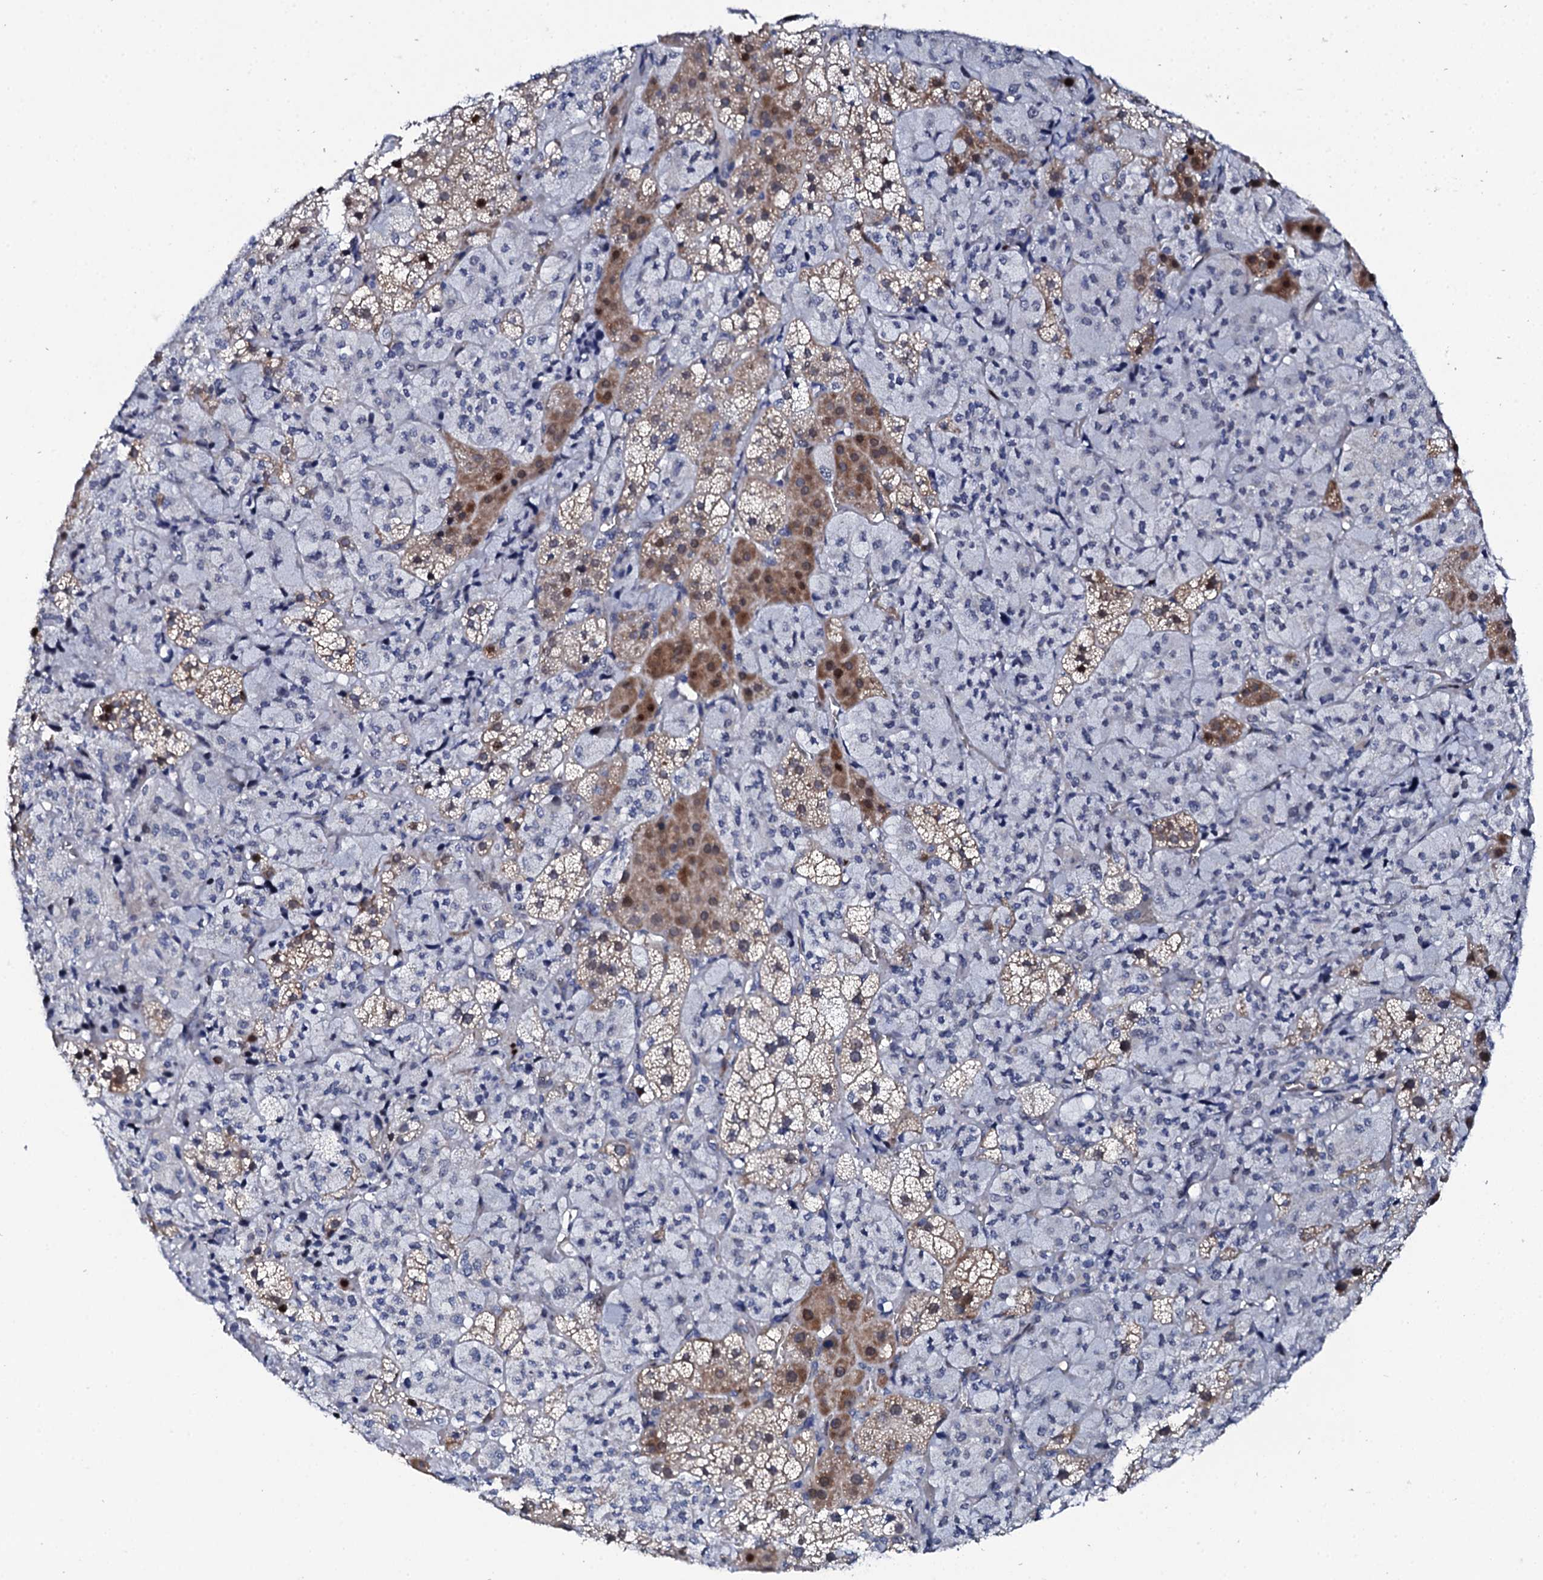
{"staining": {"intensity": "moderate", "quantity": "<25%", "location": "cytoplasmic/membranous,nuclear"}, "tissue": "adrenal gland", "cell_type": "Glandular cells", "image_type": "normal", "snomed": [{"axis": "morphology", "description": "Normal tissue, NOS"}, {"axis": "topography", "description": "Adrenal gland"}], "caption": "Immunohistochemistry (DAB) staining of benign human adrenal gland shows moderate cytoplasmic/membranous,nuclear protein positivity in approximately <25% of glandular cells. (DAB (3,3'-diaminobenzidine) IHC with brightfield microscopy, high magnification).", "gene": "NUDT13", "patient": {"sex": "female", "age": 44}}